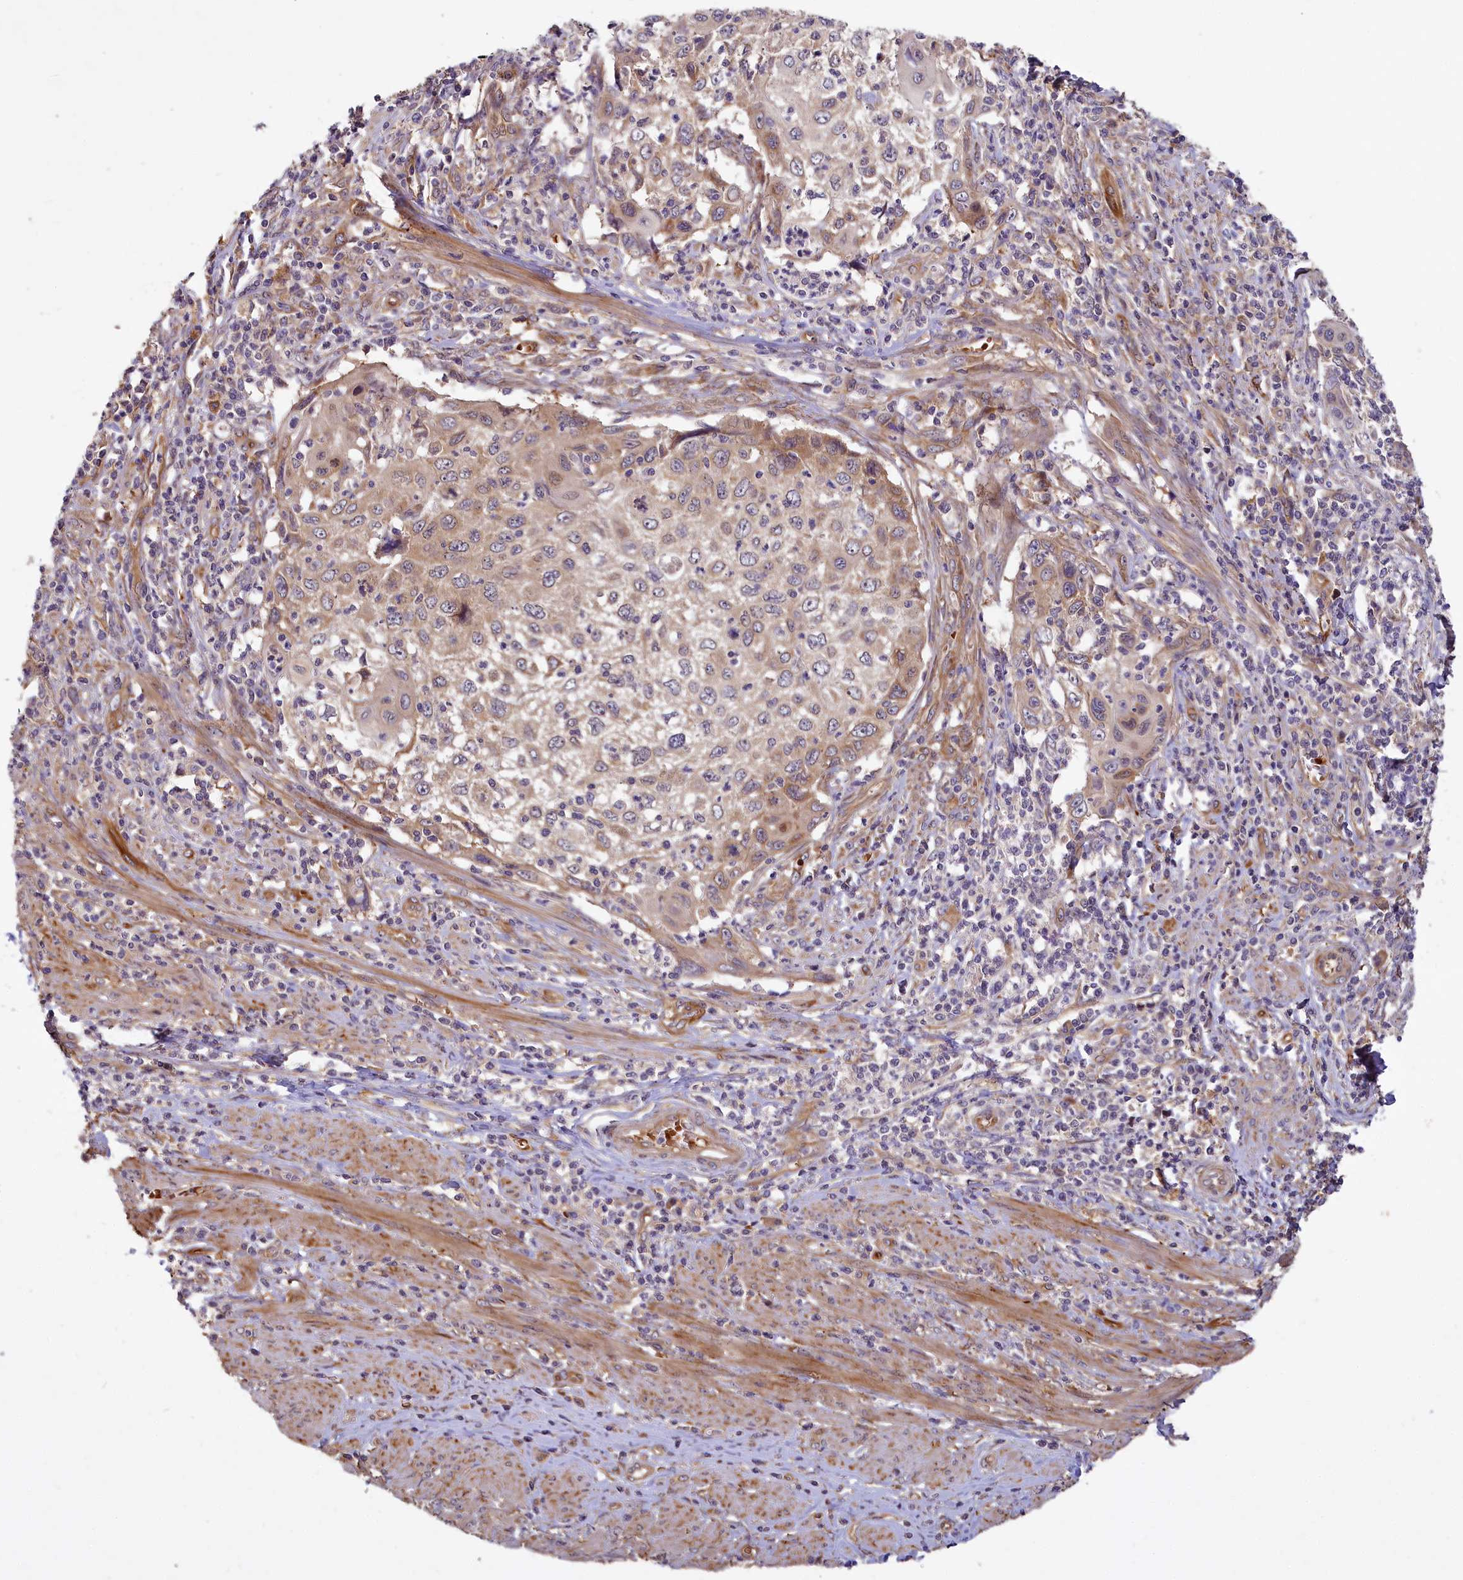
{"staining": {"intensity": "weak", "quantity": "25%-75%", "location": "cytoplasmic/membranous"}, "tissue": "cervical cancer", "cell_type": "Tumor cells", "image_type": "cancer", "snomed": [{"axis": "morphology", "description": "Squamous cell carcinoma, NOS"}, {"axis": "topography", "description": "Cervix"}], "caption": "Cervical squamous cell carcinoma stained with a brown dye displays weak cytoplasmic/membranous positive positivity in approximately 25%-75% of tumor cells.", "gene": "PKN2", "patient": {"sex": "female", "age": 70}}